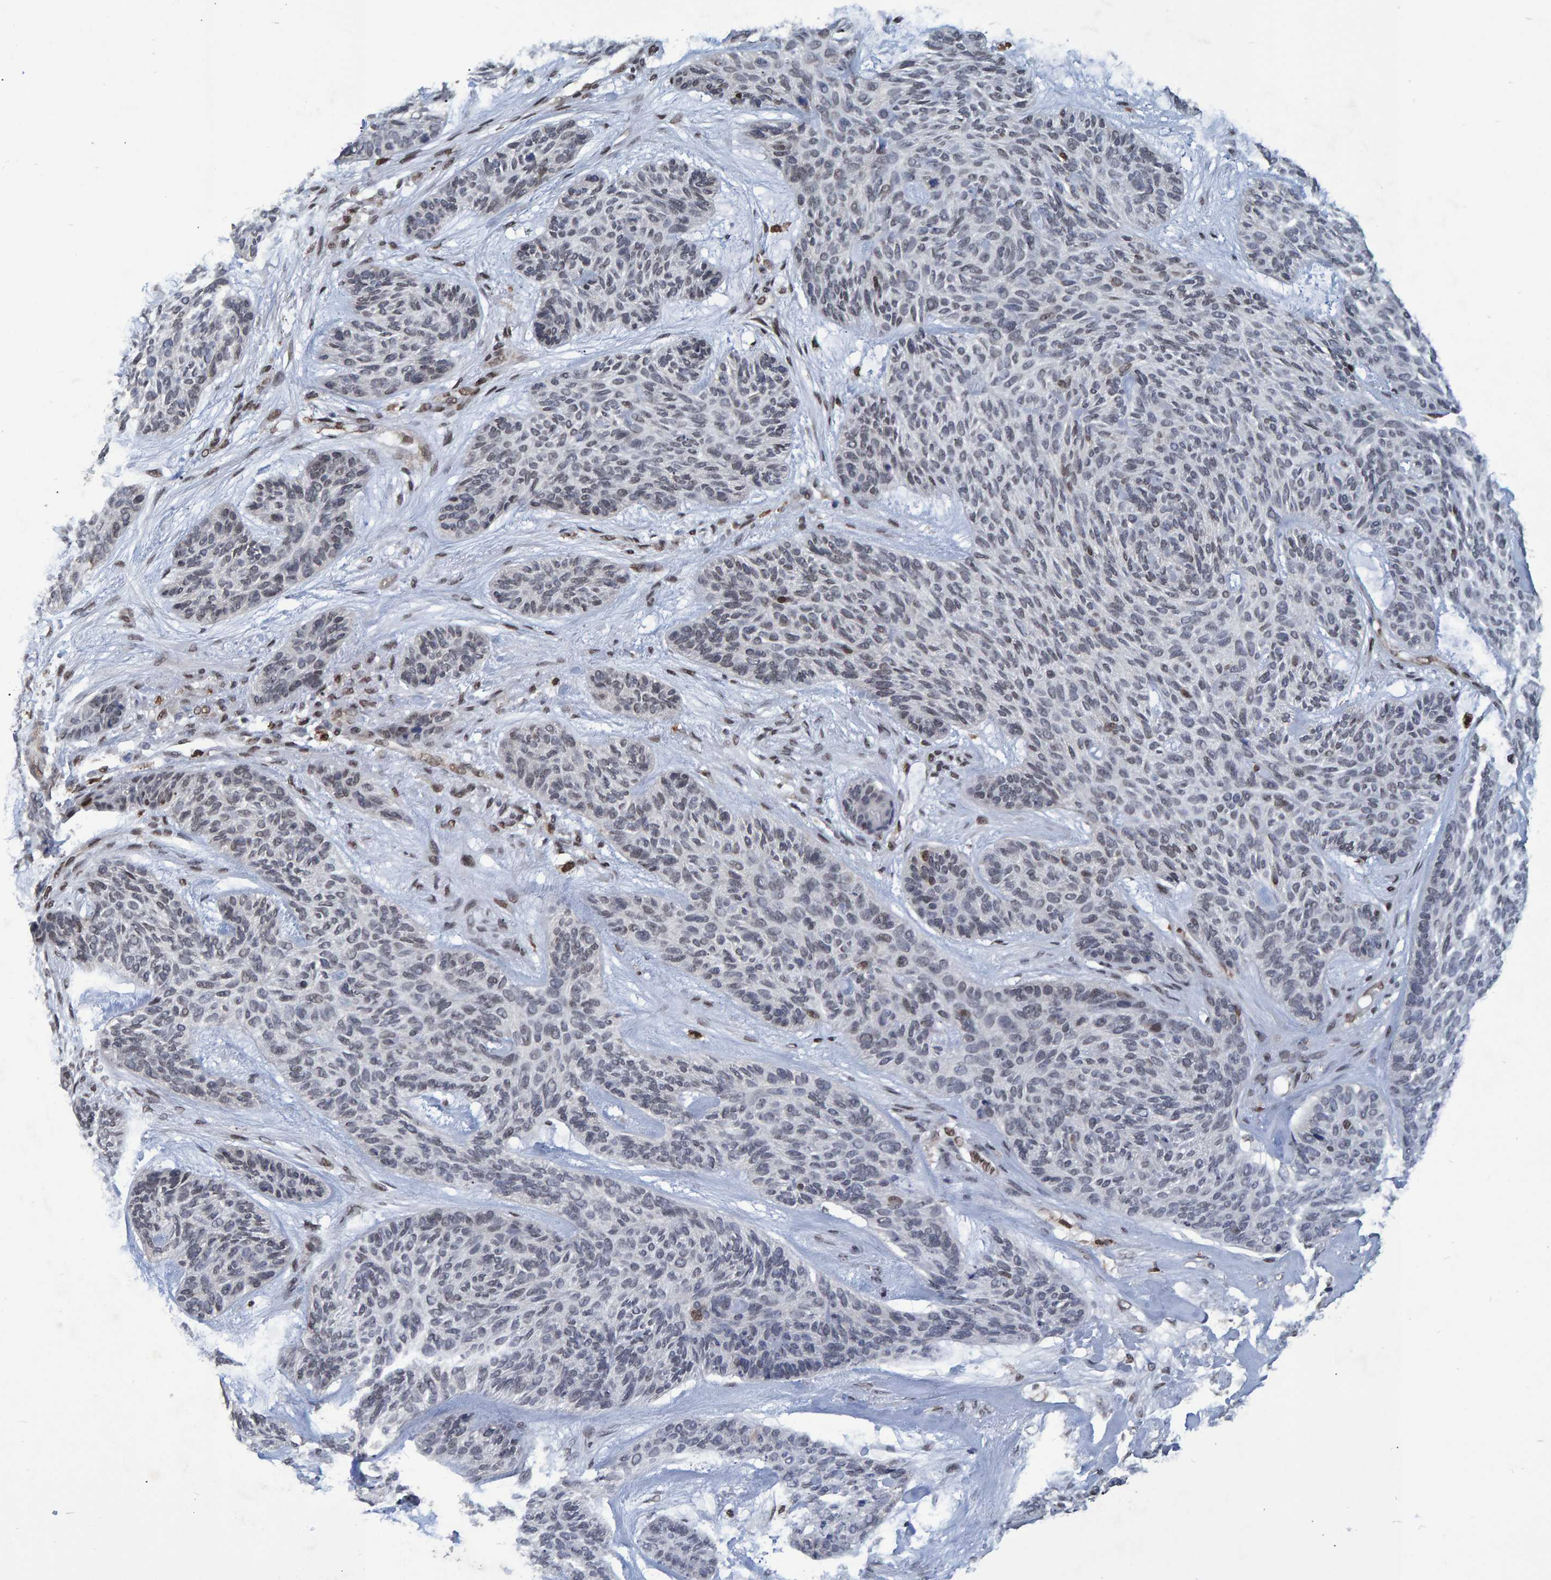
{"staining": {"intensity": "negative", "quantity": "none", "location": "none"}, "tissue": "skin cancer", "cell_type": "Tumor cells", "image_type": "cancer", "snomed": [{"axis": "morphology", "description": "Basal cell carcinoma"}, {"axis": "topography", "description": "Skin"}], "caption": "IHC of human skin cancer reveals no expression in tumor cells.", "gene": "QKI", "patient": {"sex": "male", "age": 55}}